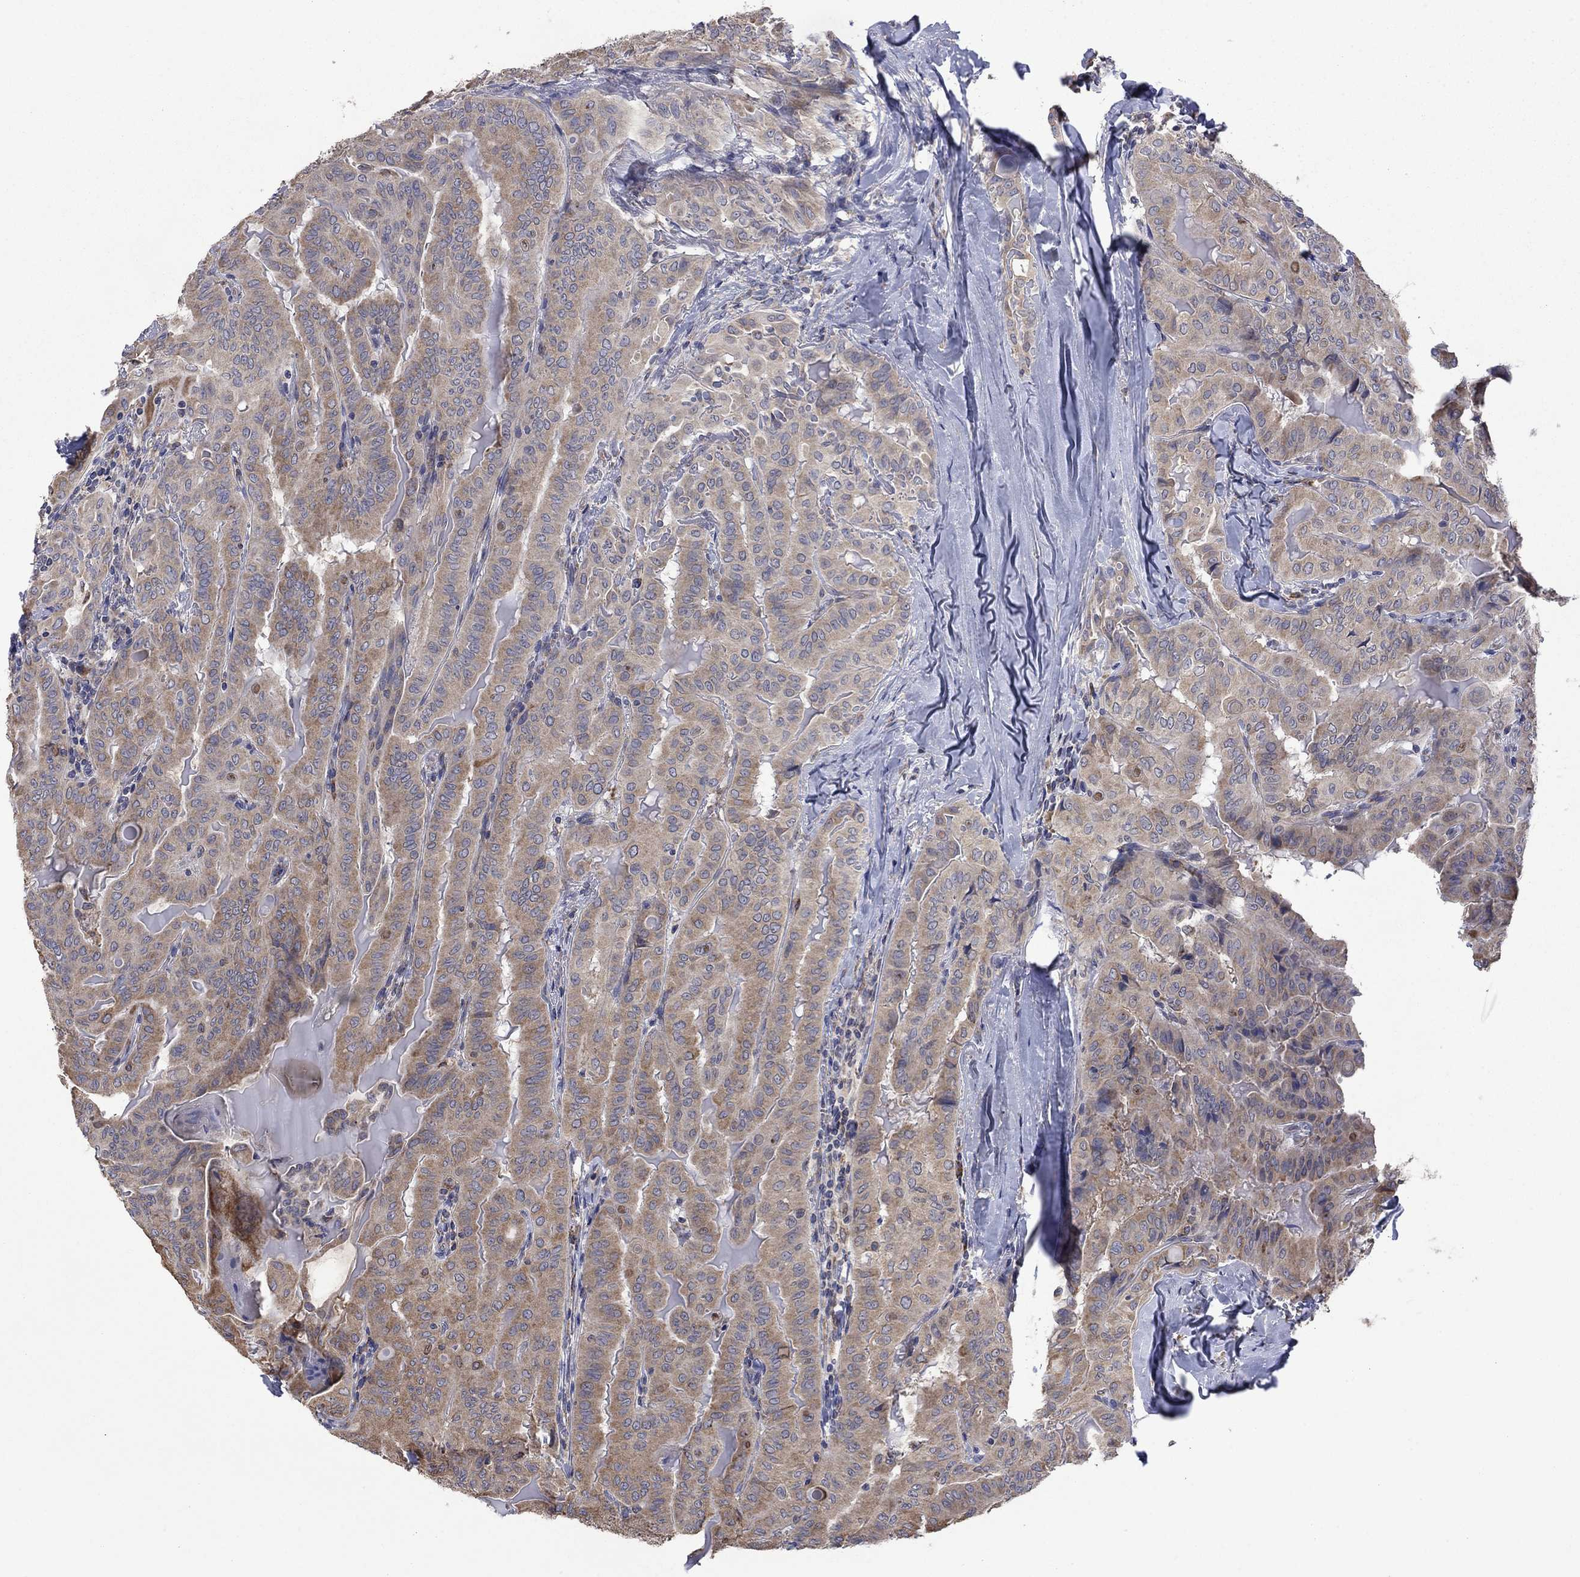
{"staining": {"intensity": "moderate", "quantity": ">75%", "location": "cytoplasmic/membranous"}, "tissue": "thyroid cancer", "cell_type": "Tumor cells", "image_type": "cancer", "snomed": [{"axis": "morphology", "description": "Papillary adenocarcinoma, NOS"}, {"axis": "topography", "description": "Thyroid gland"}], "caption": "Immunohistochemistry (IHC) photomicrograph of neoplastic tissue: thyroid cancer stained using immunohistochemistry reveals medium levels of moderate protein expression localized specifically in the cytoplasmic/membranous of tumor cells, appearing as a cytoplasmic/membranous brown color.", "gene": "FURIN", "patient": {"sex": "female", "age": 68}}